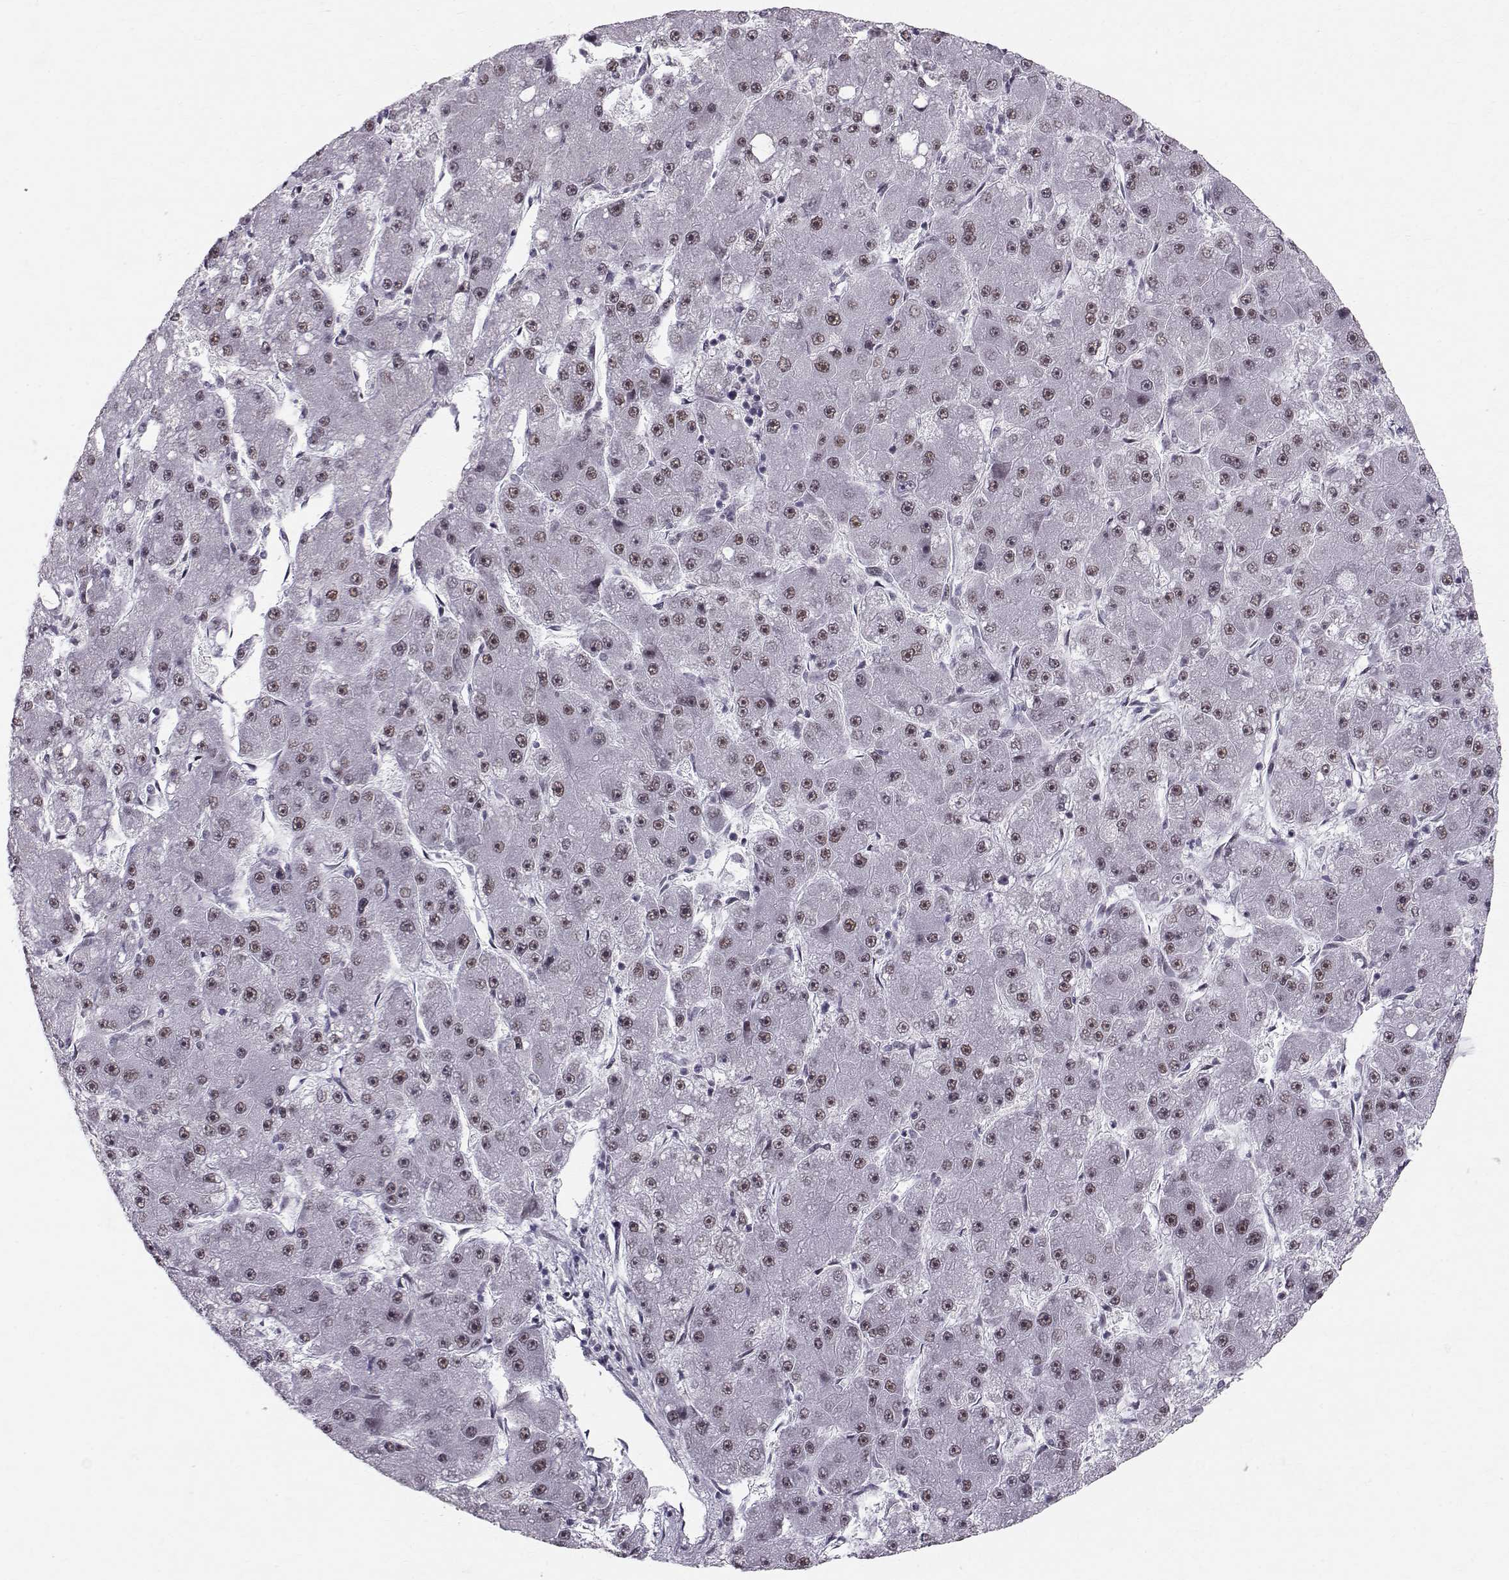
{"staining": {"intensity": "moderate", "quantity": "<25%", "location": "nuclear"}, "tissue": "liver cancer", "cell_type": "Tumor cells", "image_type": "cancer", "snomed": [{"axis": "morphology", "description": "Carcinoma, Hepatocellular, NOS"}, {"axis": "topography", "description": "Liver"}], "caption": "DAB immunohistochemical staining of human liver hepatocellular carcinoma shows moderate nuclear protein staining in about <25% of tumor cells.", "gene": "RPP38", "patient": {"sex": "male", "age": 67}}